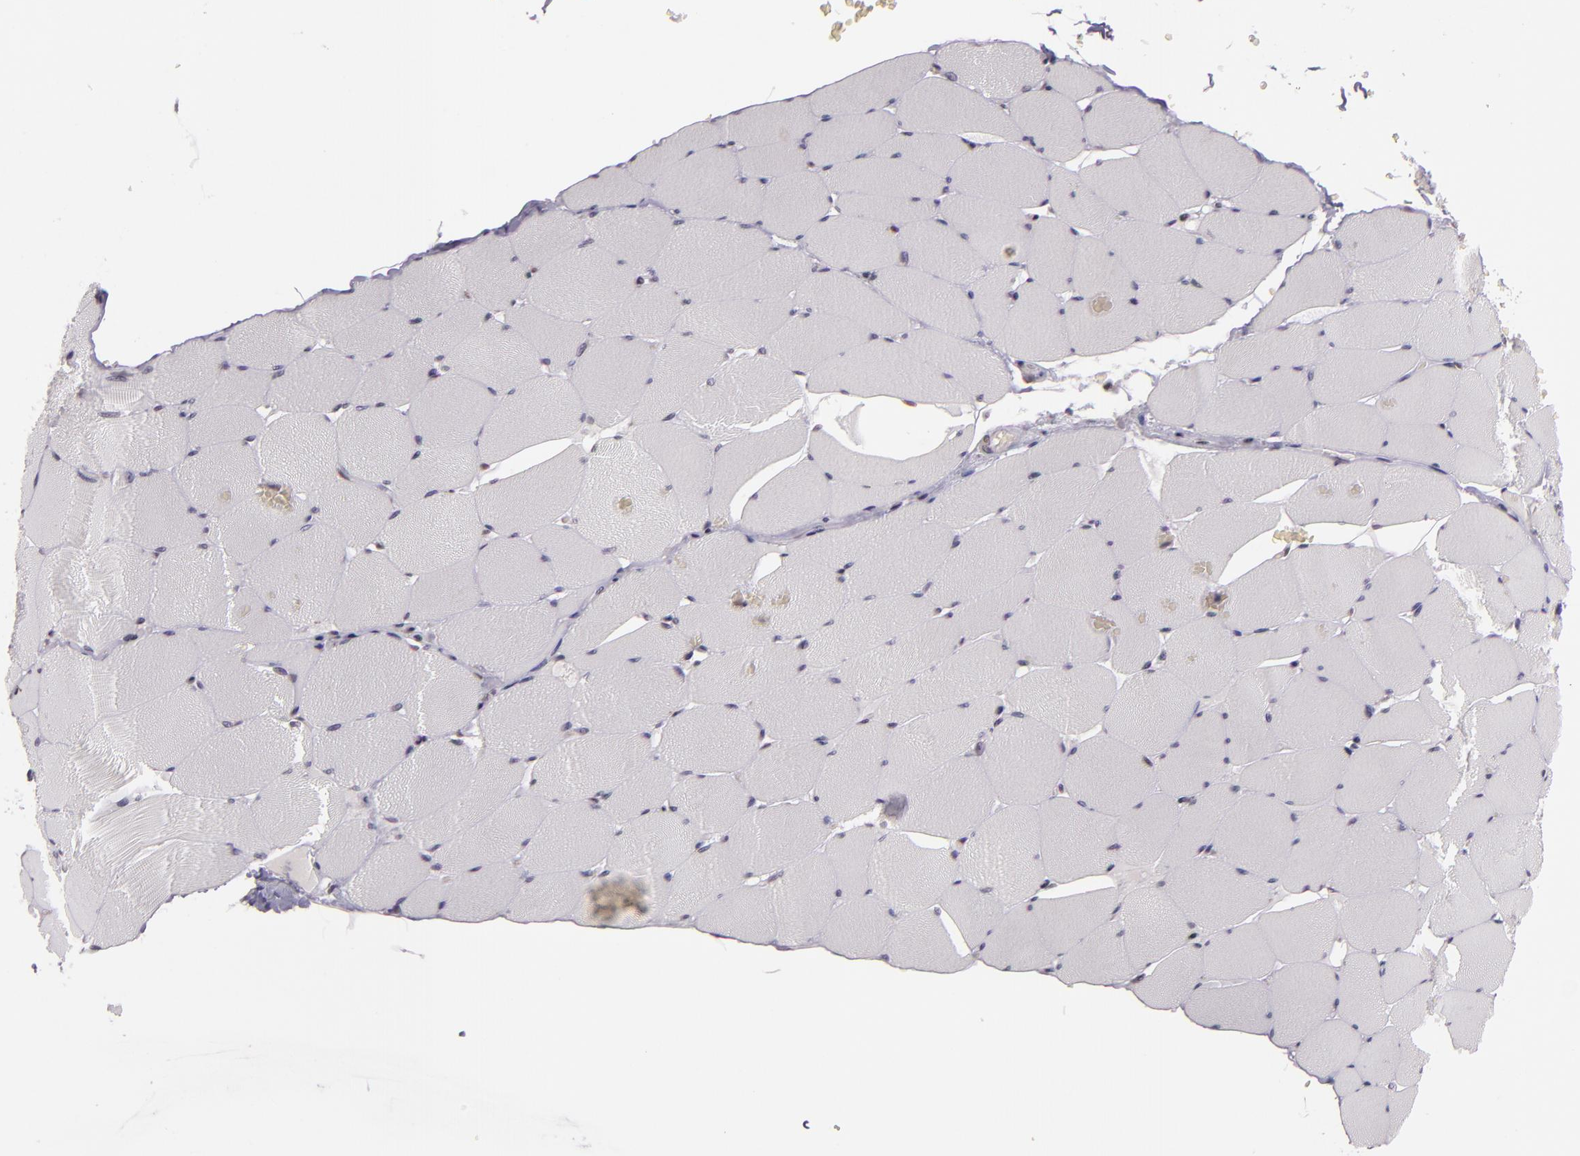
{"staining": {"intensity": "weak", "quantity": ">75%", "location": "nuclear"}, "tissue": "skeletal muscle", "cell_type": "Myocytes", "image_type": "normal", "snomed": [{"axis": "morphology", "description": "Normal tissue, NOS"}, {"axis": "topography", "description": "Skeletal muscle"}], "caption": "Myocytes reveal low levels of weak nuclear staining in approximately >75% of cells in unremarkable skeletal muscle. (Stains: DAB (3,3'-diaminobenzidine) in brown, nuclei in blue, Microscopy: brightfield microscopy at high magnification).", "gene": "ZFX", "patient": {"sex": "male", "age": 62}}